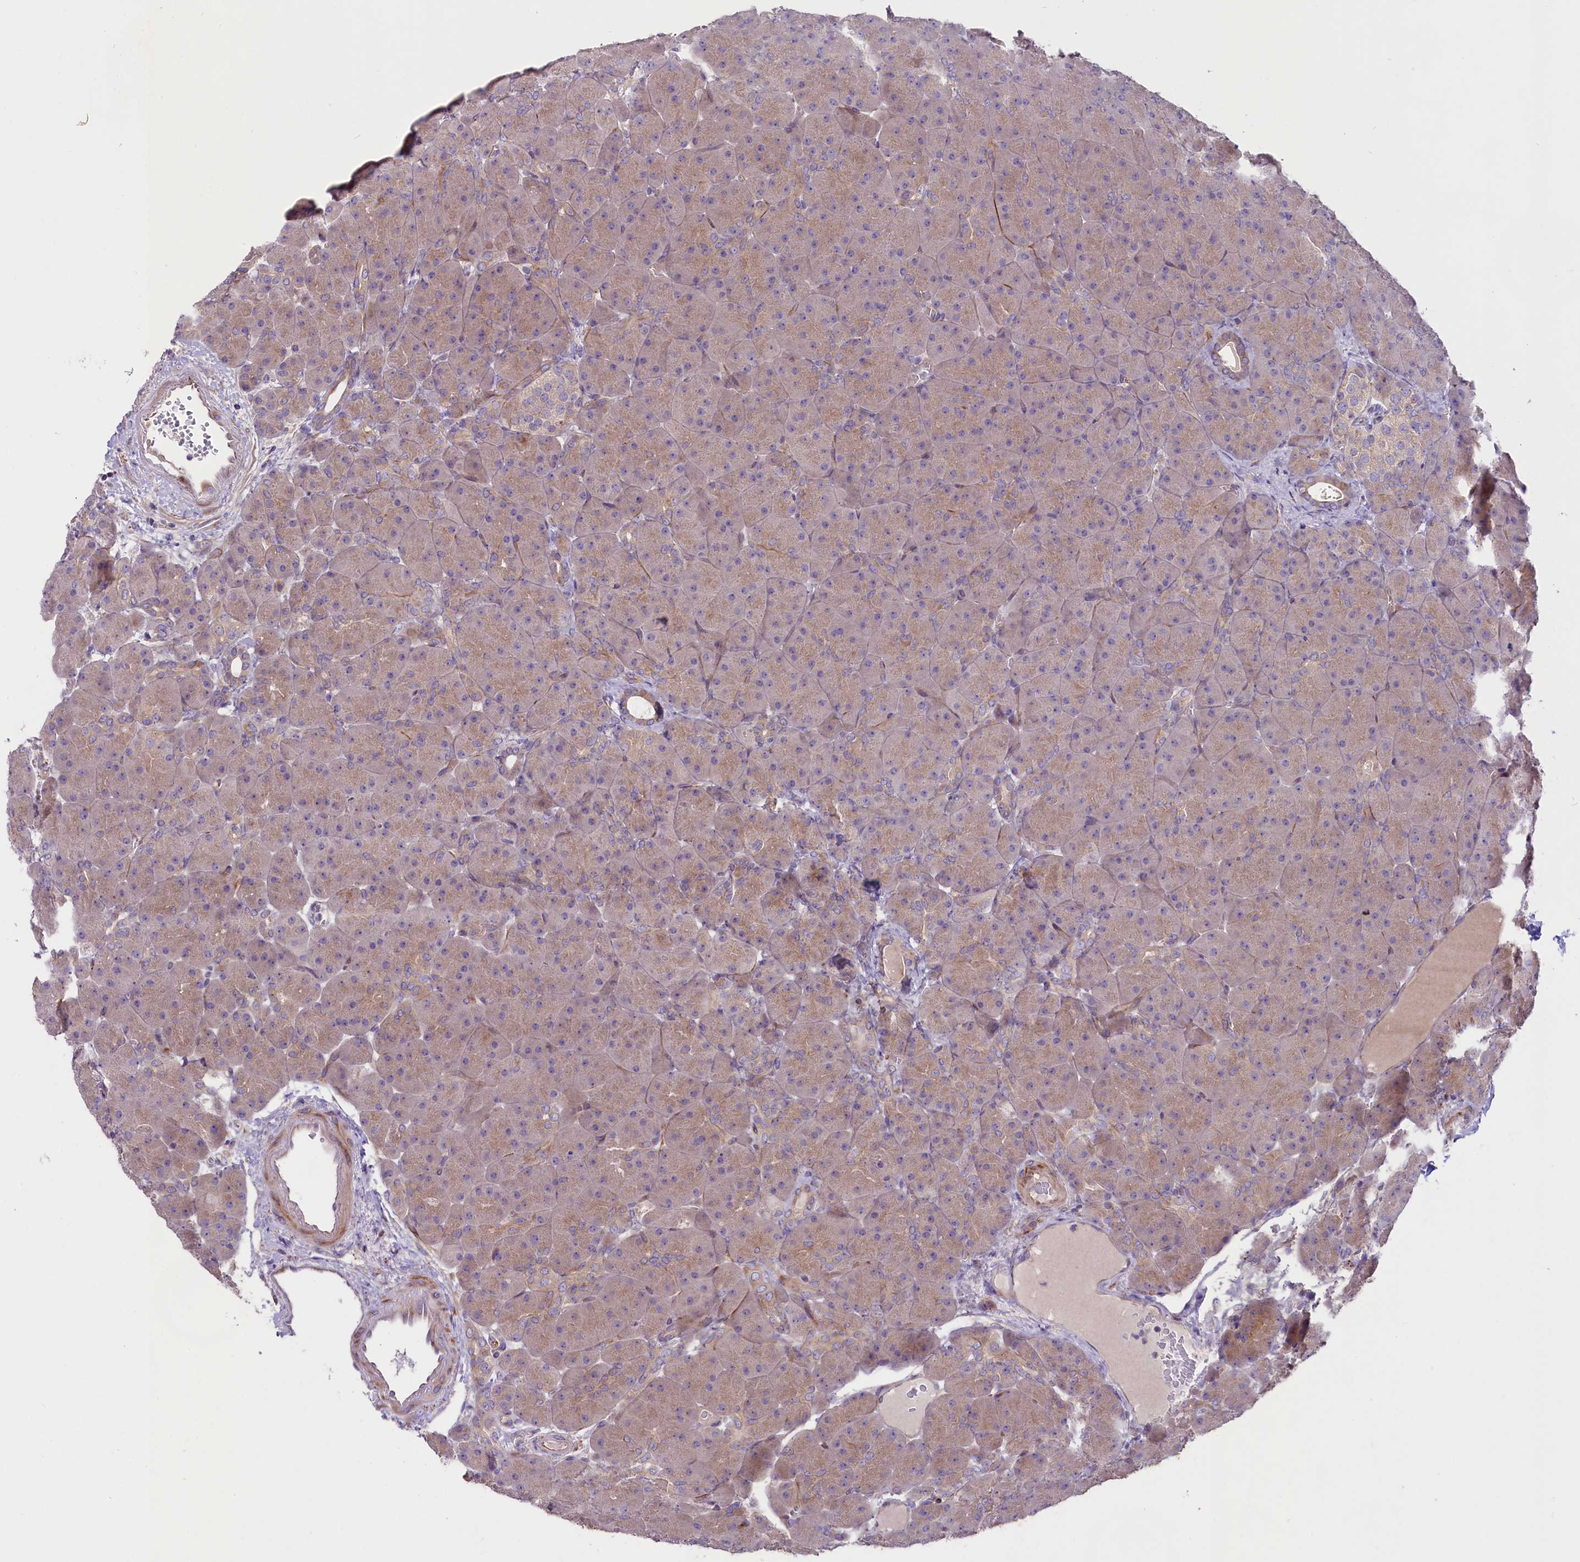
{"staining": {"intensity": "weak", "quantity": ">75%", "location": "cytoplasmic/membranous"}, "tissue": "pancreas", "cell_type": "Exocrine glandular cells", "image_type": "normal", "snomed": [{"axis": "morphology", "description": "Normal tissue, NOS"}, {"axis": "topography", "description": "Pancreas"}], "caption": "Brown immunohistochemical staining in unremarkable pancreas exhibits weak cytoplasmic/membranous staining in about >75% of exocrine glandular cells. (DAB IHC, brown staining for protein, blue staining for nuclei).", "gene": "CD99L2", "patient": {"sex": "male", "age": 66}}